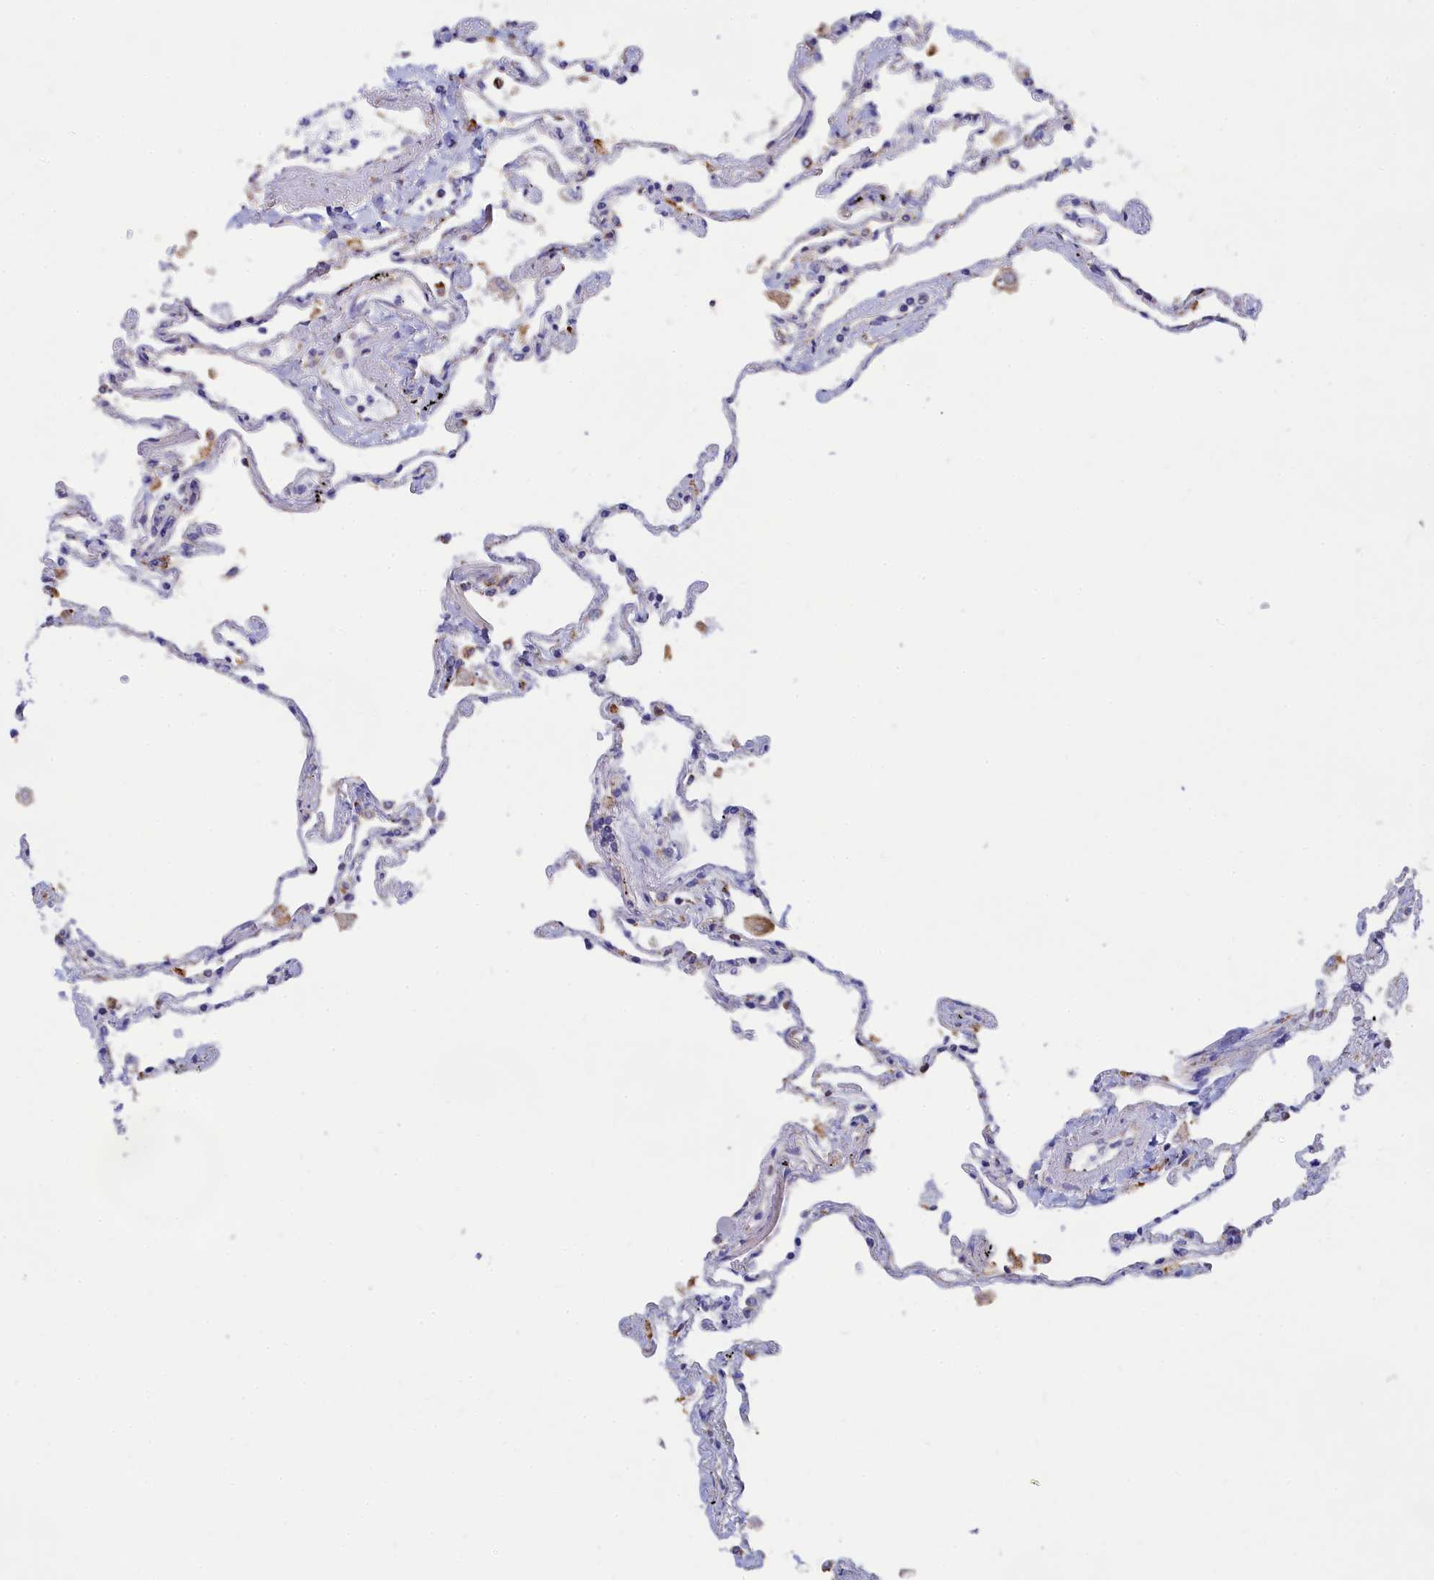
{"staining": {"intensity": "moderate", "quantity": "<25%", "location": "cytoplasmic/membranous"}, "tissue": "lung", "cell_type": "Alveolar cells", "image_type": "normal", "snomed": [{"axis": "morphology", "description": "Normal tissue, NOS"}, {"axis": "topography", "description": "Lung"}], "caption": "About <25% of alveolar cells in normal lung reveal moderate cytoplasmic/membranous protein staining as visualized by brown immunohistochemical staining.", "gene": "WDR35", "patient": {"sex": "female", "age": 67}}